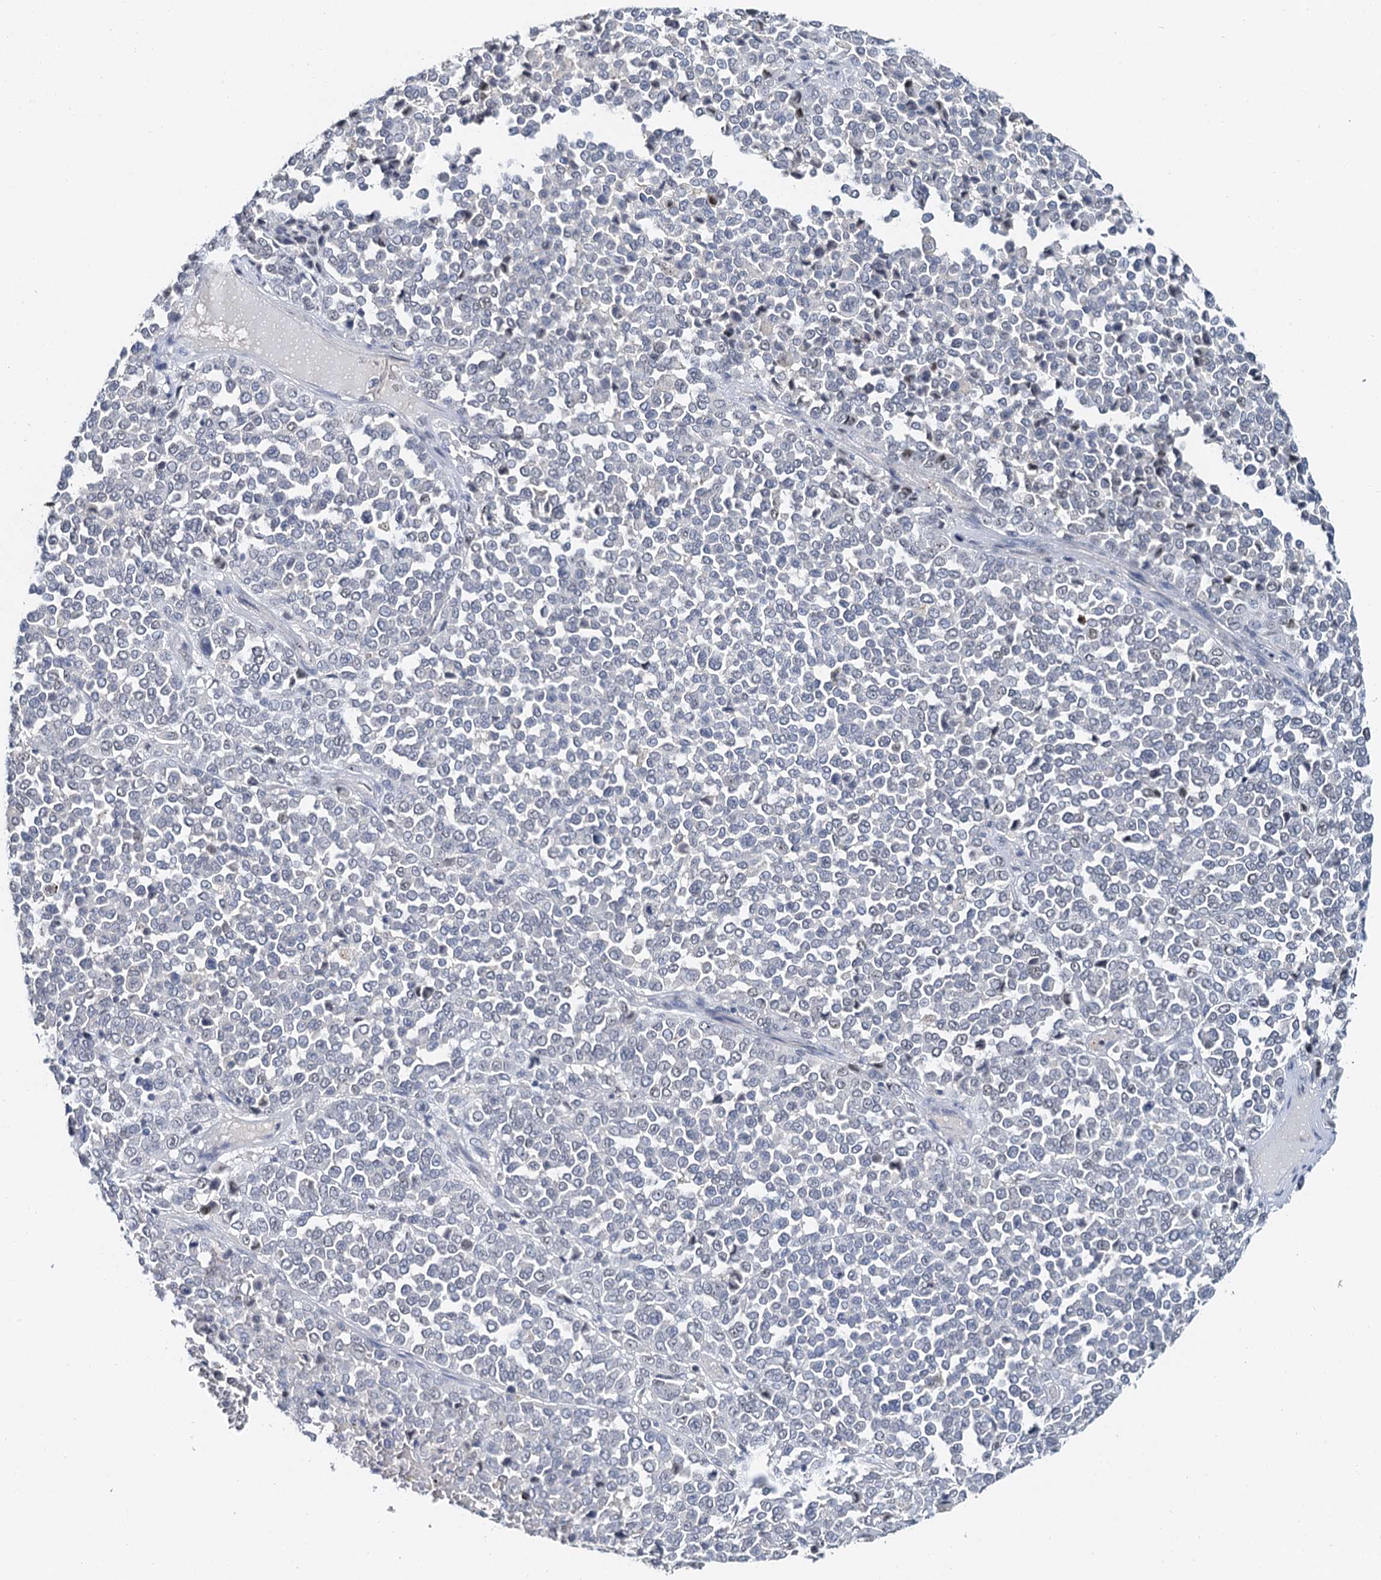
{"staining": {"intensity": "negative", "quantity": "none", "location": "none"}, "tissue": "melanoma", "cell_type": "Tumor cells", "image_type": "cancer", "snomed": [{"axis": "morphology", "description": "Malignant melanoma, Metastatic site"}, {"axis": "topography", "description": "Pancreas"}], "caption": "Tumor cells are negative for brown protein staining in melanoma. The staining is performed using DAB brown chromogen with nuclei counter-stained in using hematoxylin.", "gene": "NOP2", "patient": {"sex": "female", "age": 30}}